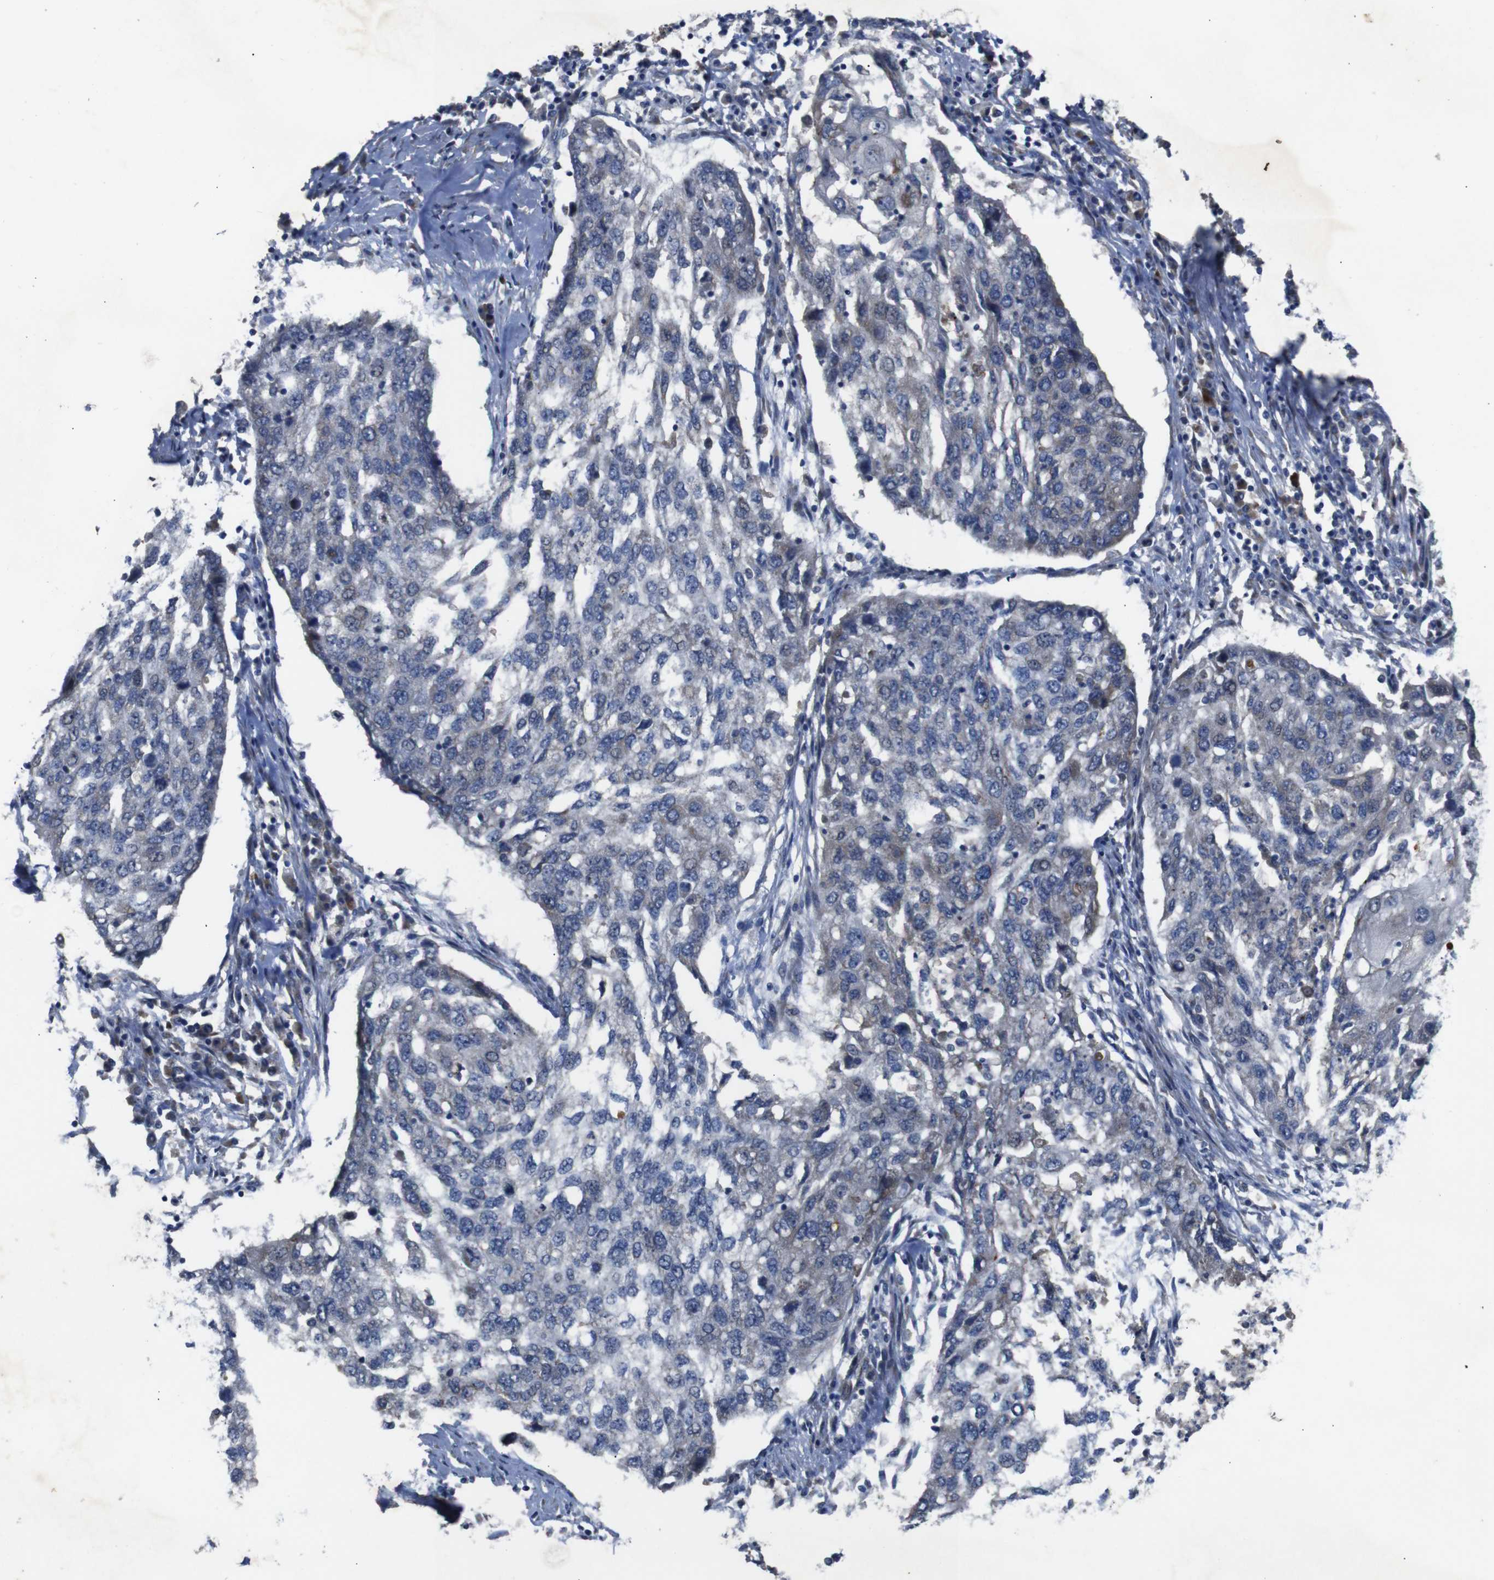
{"staining": {"intensity": "negative", "quantity": "none", "location": "none"}, "tissue": "lung cancer", "cell_type": "Tumor cells", "image_type": "cancer", "snomed": [{"axis": "morphology", "description": "Squamous cell carcinoma, NOS"}, {"axis": "topography", "description": "Lung"}], "caption": "High magnification brightfield microscopy of lung cancer (squamous cell carcinoma) stained with DAB (brown) and counterstained with hematoxylin (blue): tumor cells show no significant expression.", "gene": "CHST10", "patient": {"sex": "female", "age": 63}}